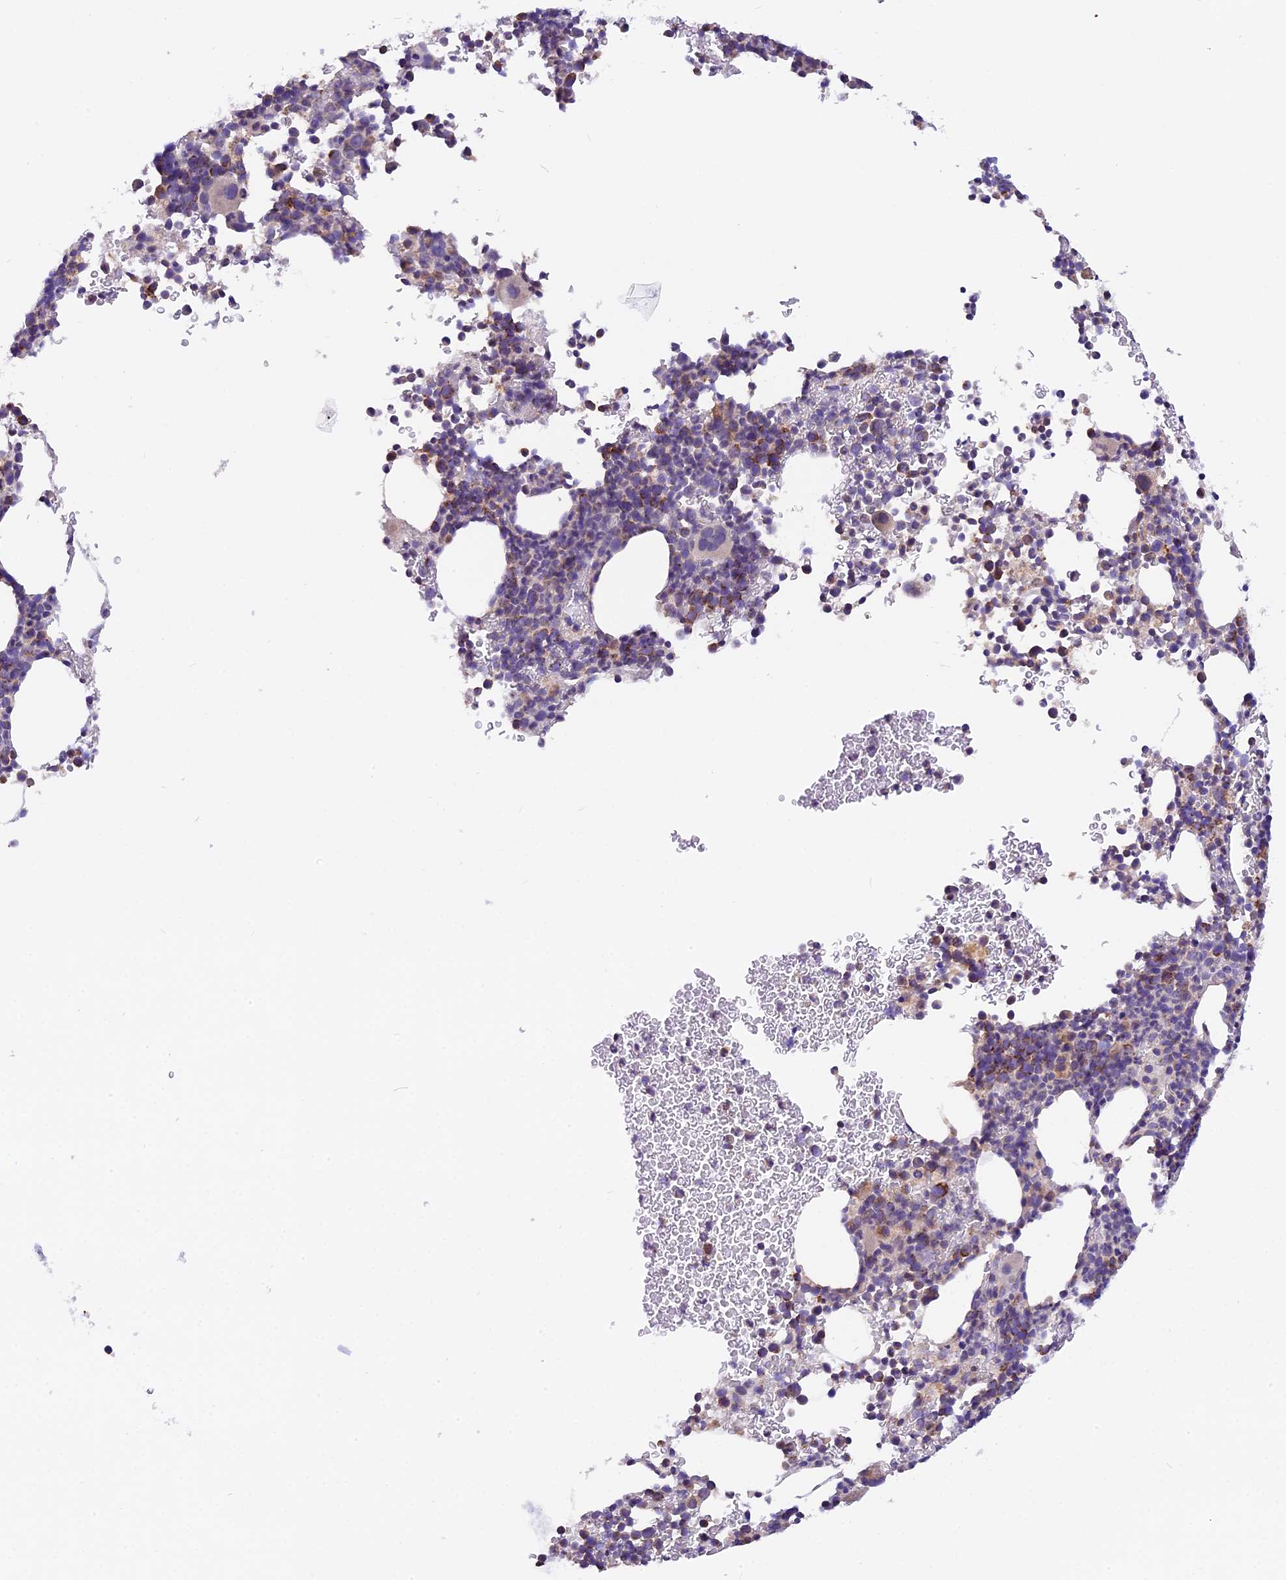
{"staining": {"intensity": "moderate", "quantity": "<25%", "location": "cytoplasmic/membranous"}, "tissue": "bone marrow", "cell_type": "Hematopoietic cells", "image_type": "normal", "snomed": [{"axis": "morphology", "description": "Normal tissue, NOS"}, {"axis": "topography", "description": "Bone marrow"}], "caption": "Human bone marrow stained with a brown dye displays moderate cytoplasmic/membranous positive positivity in approximately <25% of hematopoietic cells.", "gene": "MGME1", "patient": {"sex": "female", "age": 82}}